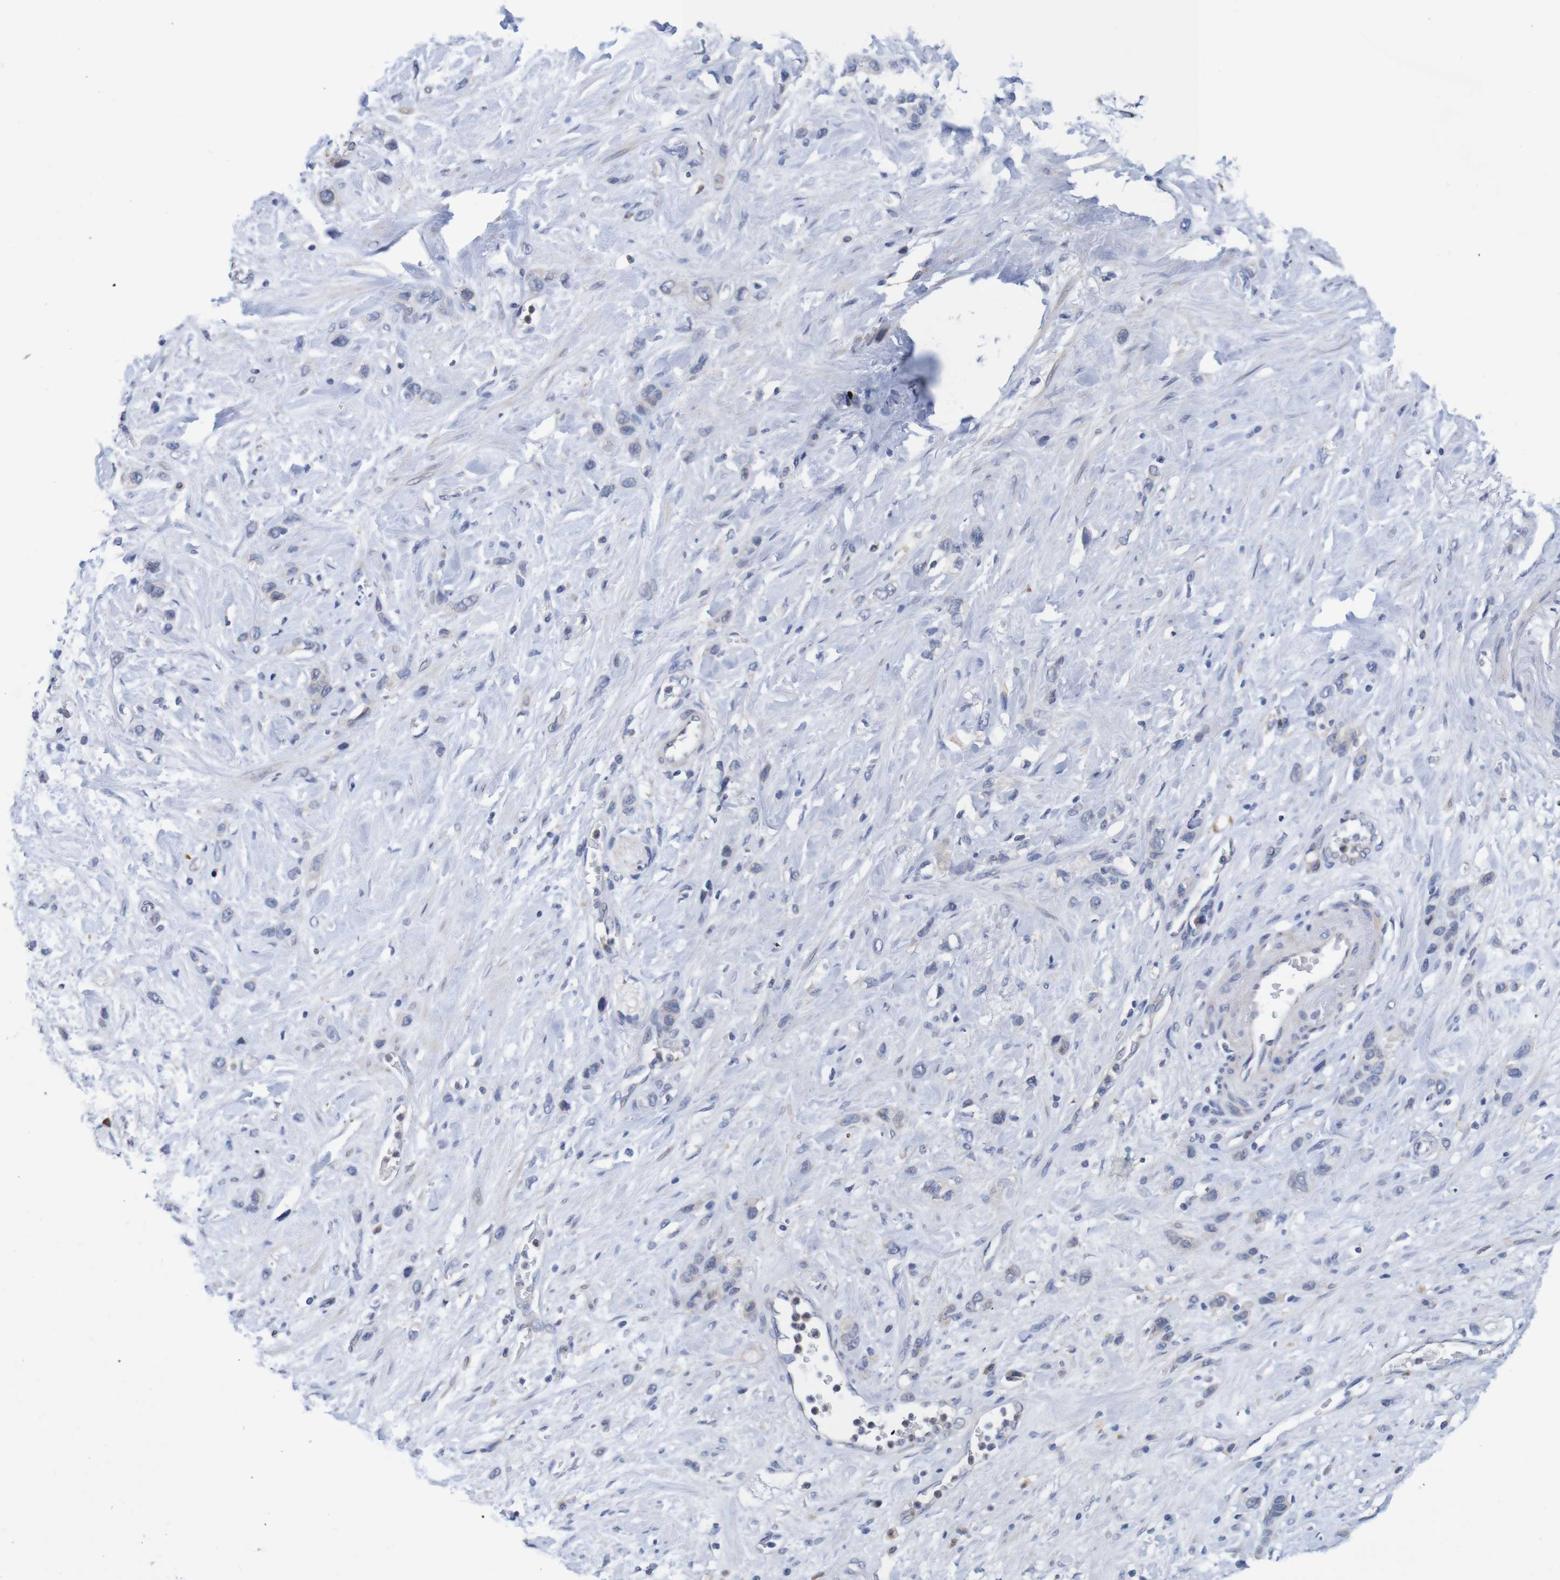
{"staining": {"intensity": "negative", "quantity": "none", "location": "none"}, "tissue": "stomach cancer", "cell_type": "Tumor cells", "image_type": "cancer", "snomed": [{"axis": "morphology", "description": "Adenocarcinoma, NOS"}, {"axis": "morphology", "description": "Adenocarcinoma, High grade"}, {"axis": "topography", "description": "Stomach, upper"}, {"axis": "topography", "description": "Stomach, lower"}], "caption": "Immunohistochemistry photomicrograph of human stomach cancer stained for a protein (brown), which demonstrates no staining in tumor cells.", "gene": "FIBP", "patient": {"sex": "female", "age": 65}}